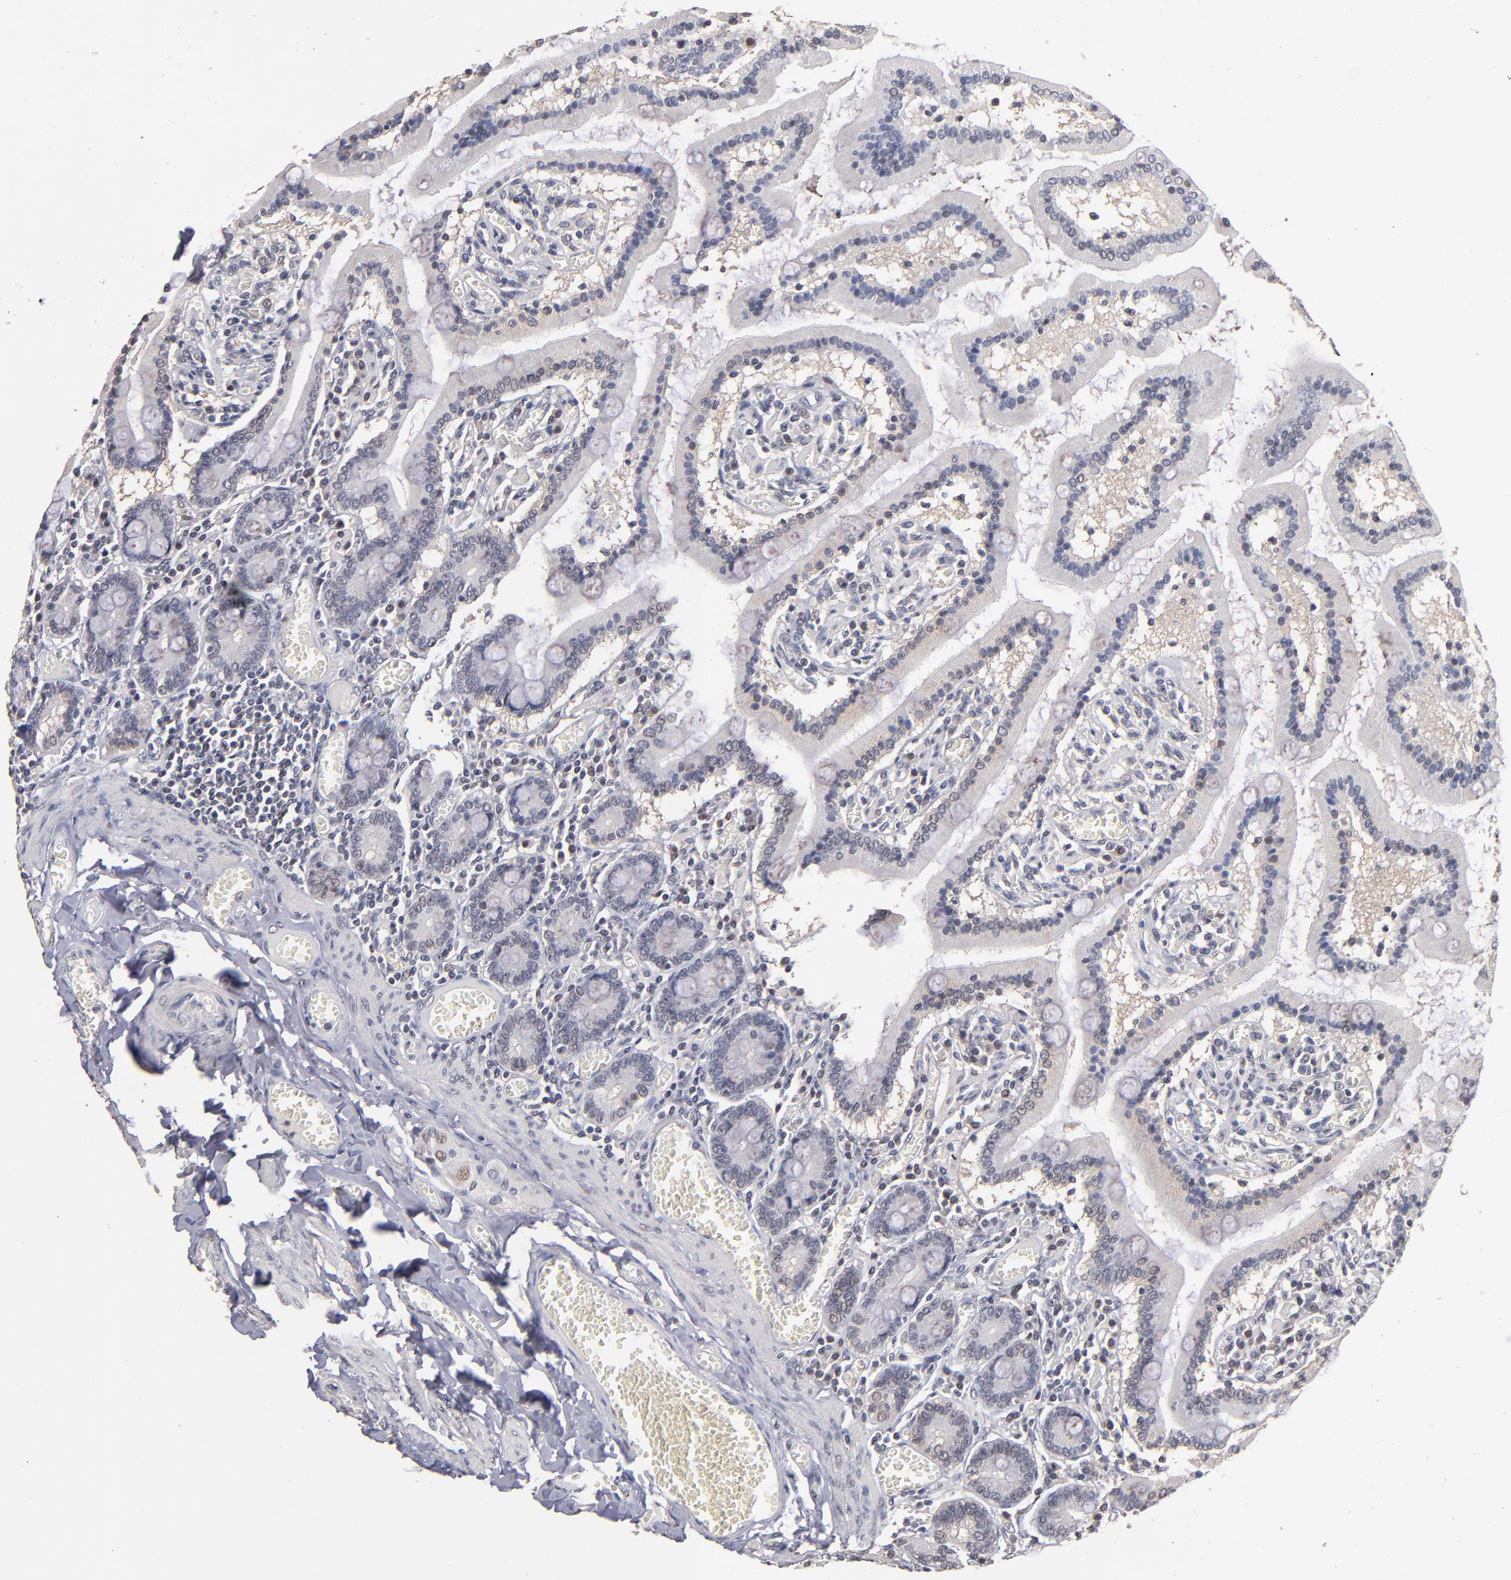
{"staining": {"intensity": "weak", "quantity": "25%-75%", "location": "cytoplasmic/membranous"}, "tissue": "small intestine", "cell_type": "Glandular cells", "image_type": "normal", "snomed": [{"axis": "morphology", "description": "Normal tissue, NOS"}, {"axis": "topography", "description": "Small intestine"}], "caption": "Benign small intestine reveals weak cytoplasmic/membranous expression in about 25%-75% of glandular cells, visualized by immunohistochemistry.", "gene": "PSMD10", "patient": {"sex": "male", "age": 59}}